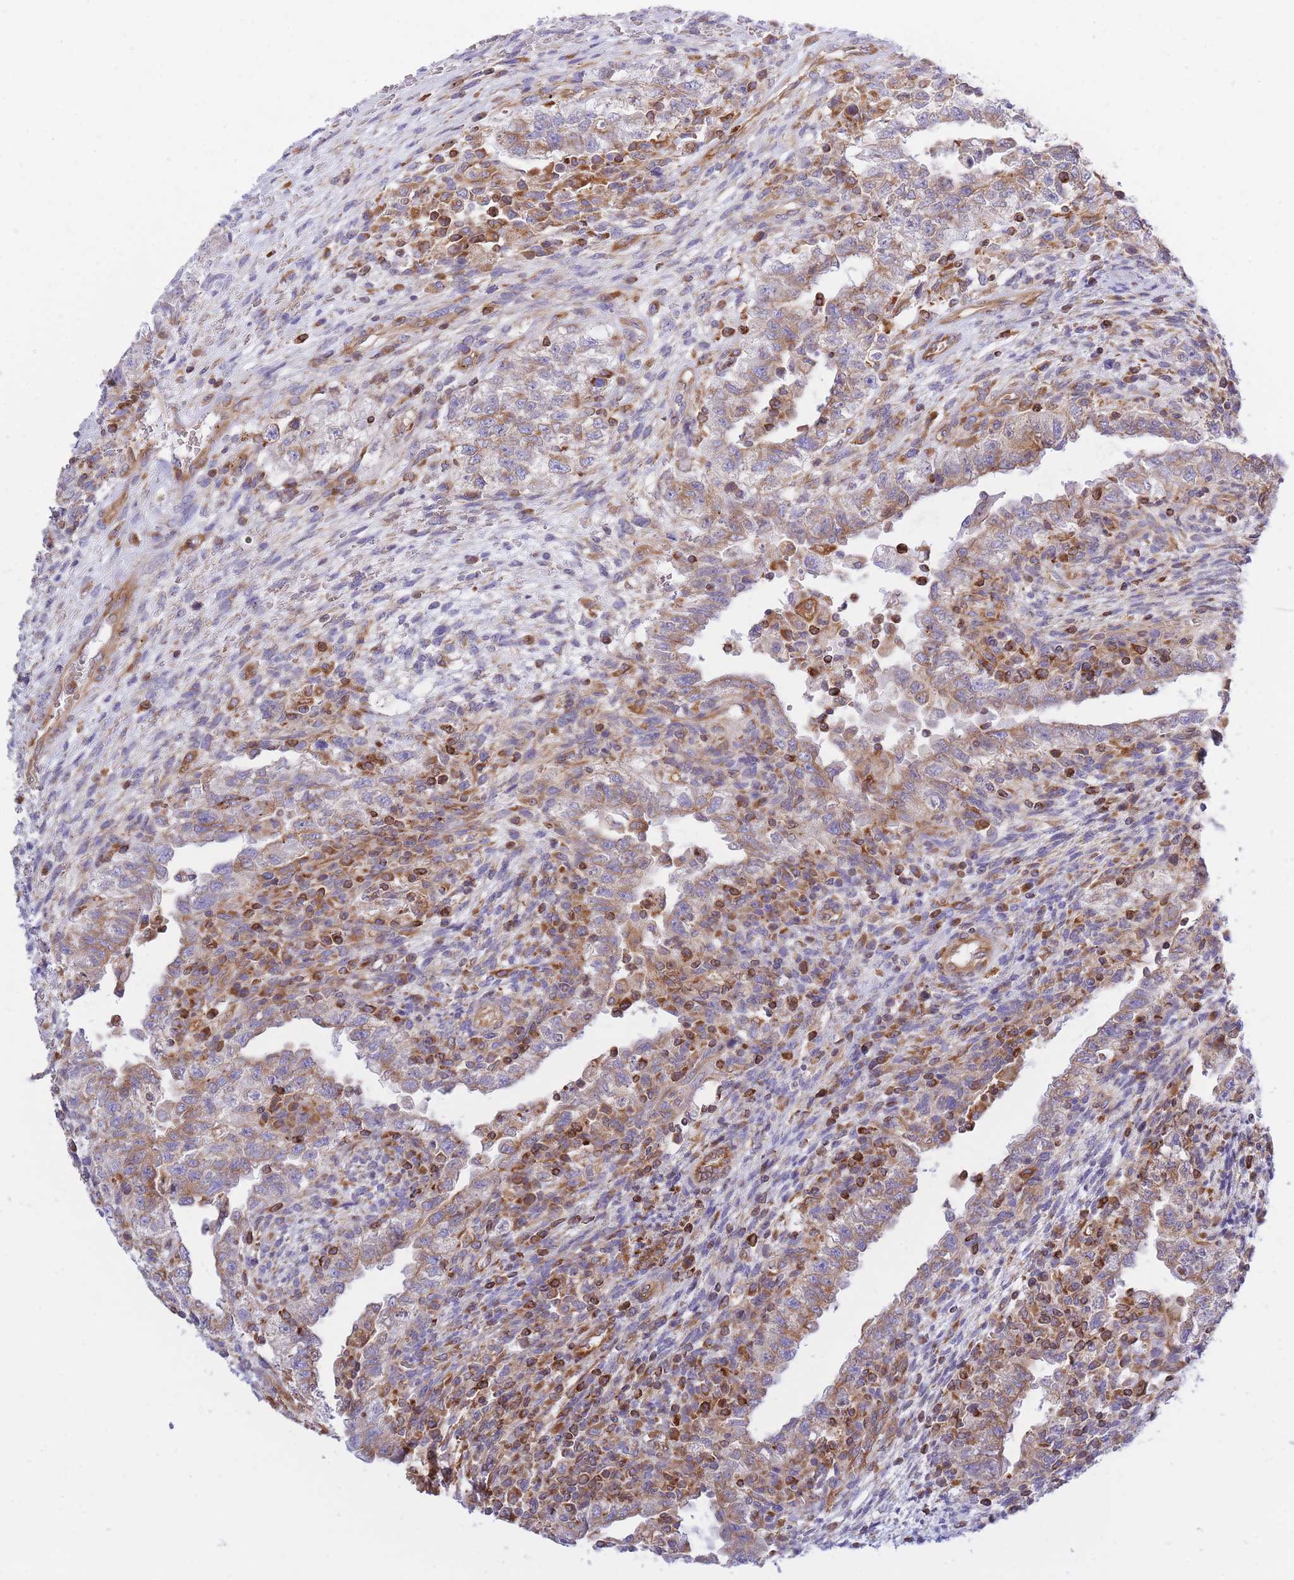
{"staining": {"intensity": "moderate", "quantity": ">75%", "location": "cytoplasmic/membranous"}, "tissue": "testis cancer", "cell_type": "Tumor cells", "image_type": "cancer", "snomed": [{"axis": "morphology", "description": "Carcinoma, Embryonal, NOS"}, {"axis": "topography", "description": "Testis"}], "caption": "Testis cancer (embryonal carcinoma) tissue demonstrates moderate cytoplasmic/membranous expression in about >75% of tumor cells", "gene": "REM1", "patient": {"sex": "male", "age": 26}}